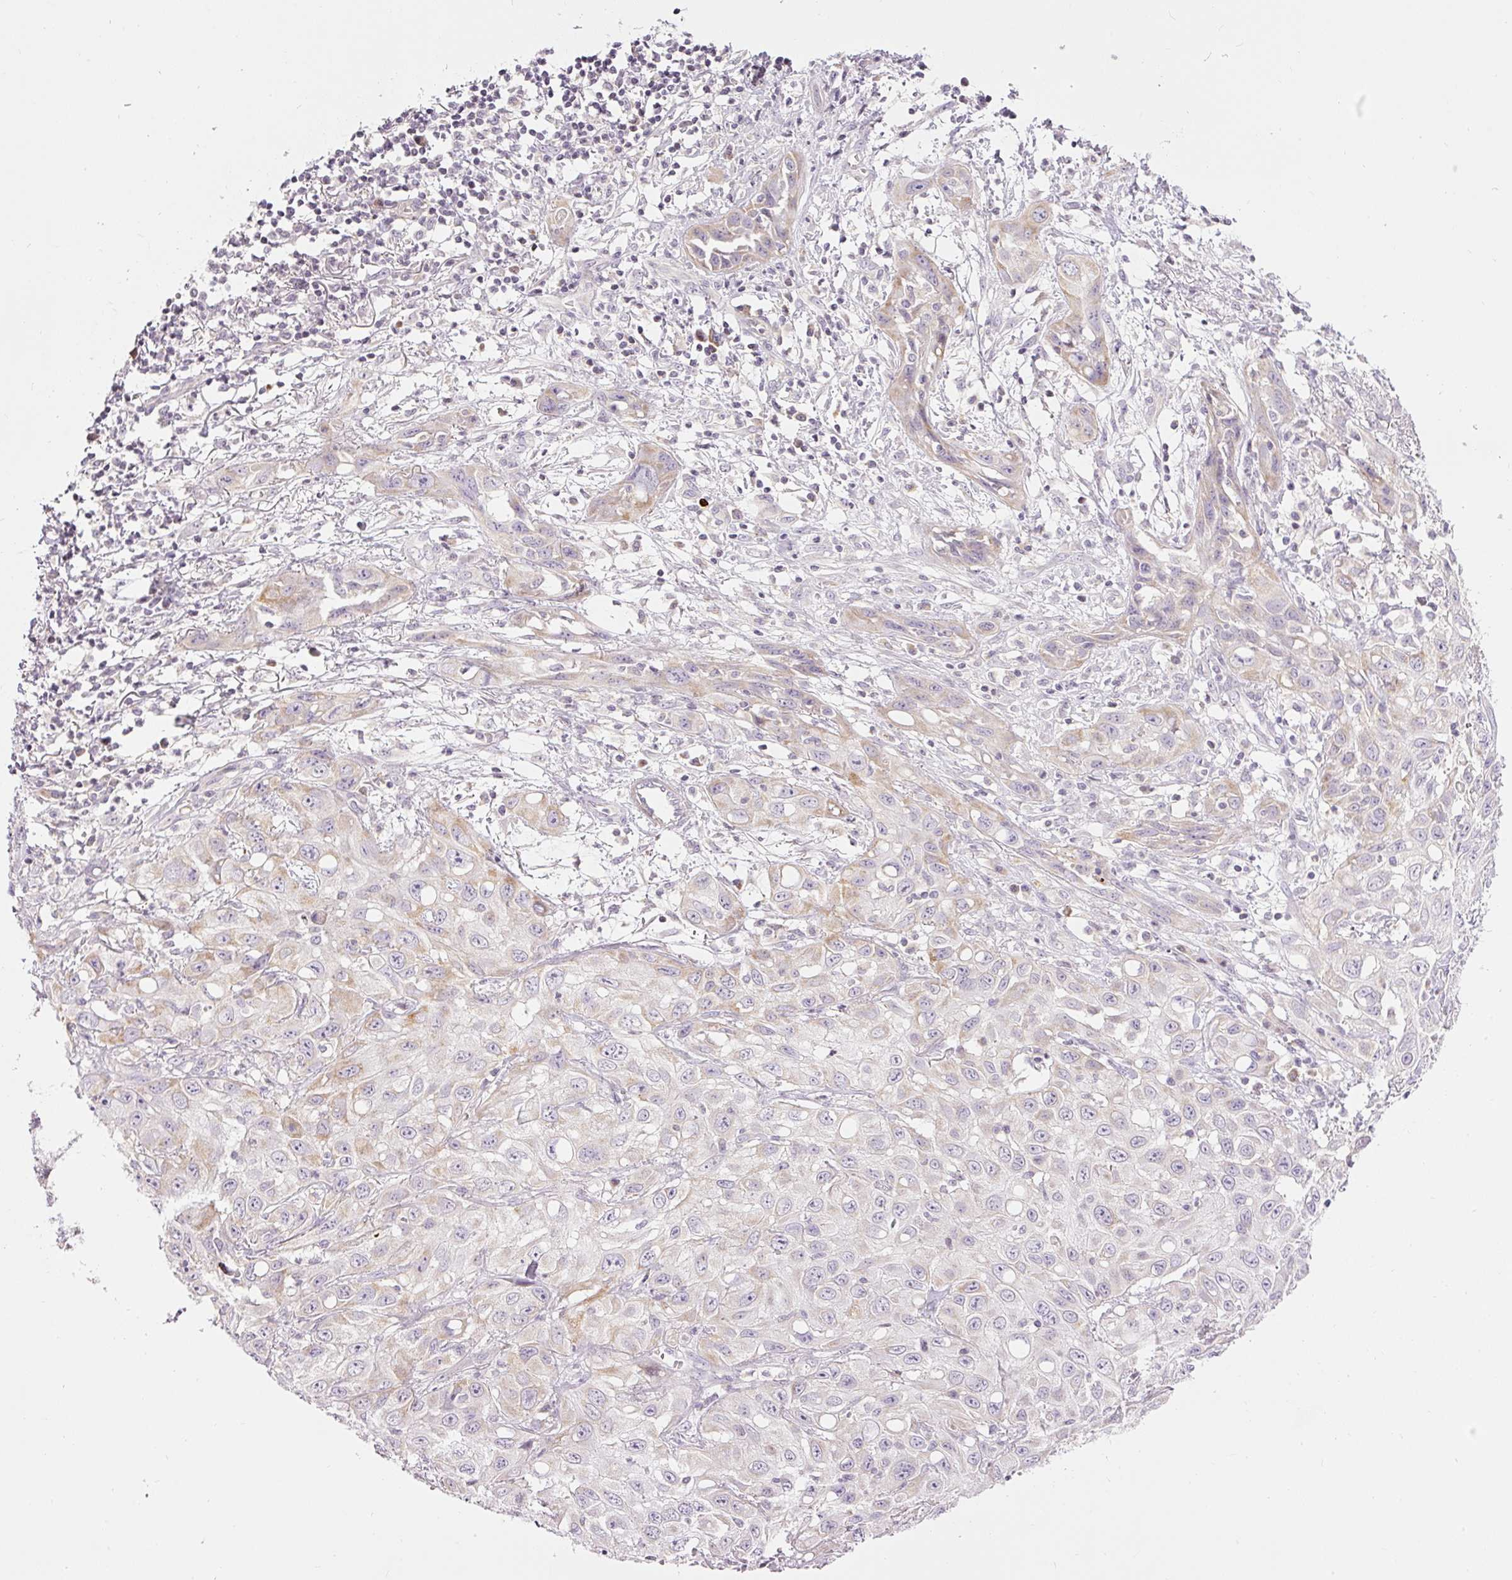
{"staining": {"intensity": "negative", "quantity": "none", "location": "none"}, "tissue": "skin cancer", "cell_type": "Tumor cells", "image_type": "cancer", "snomed": [{"axis": "morphology", "description": "Squamous cell carcinoma, NOS"}, {"axis": "topography", "description": "Skin"}, {"axis": "topography", "description": "Vulva"}], "caption": "Immunohistochemical staining of human squamous cell carcinoma (skin) displays no significant positivity in tumor cells.", "gene": "ABHD11", "patient": {"sex": "female", "age": 71}}